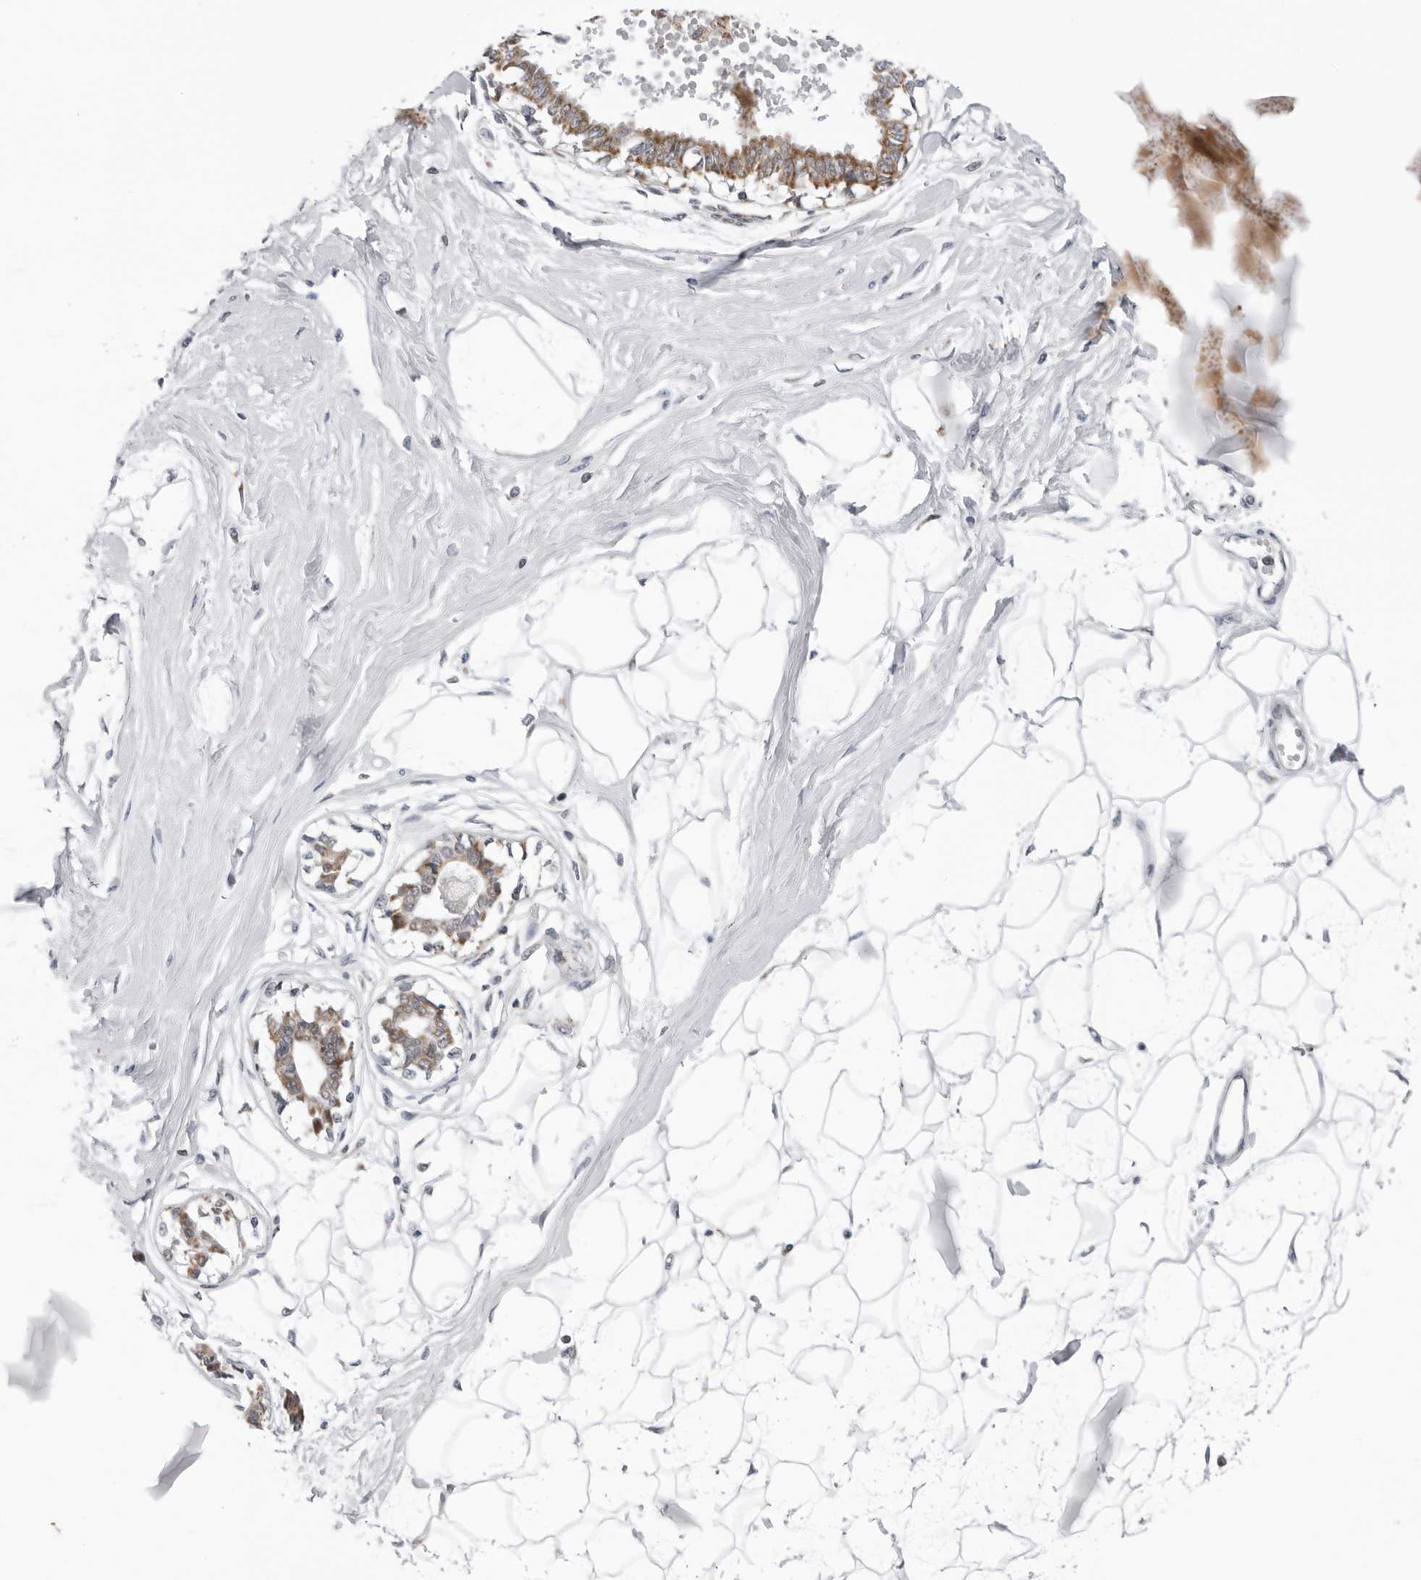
{"staining": {"intensity": "negative", "quantity": "none", "location": "none"}, "tissue": "breast", "cell_type": "Adipocytes", "image_type": "normal", "snomed": [{"axis": "morphology", "description": "Normal tissue, NOS"}, {"axis": "topography", "description": "Breast"}], "caption": "This is an immunohistochemistry micrograph of unremarkable breast. There is no staining in adipocytes.", "gene": "CPT2", "patient": {"sex": "female", "age": 45}}